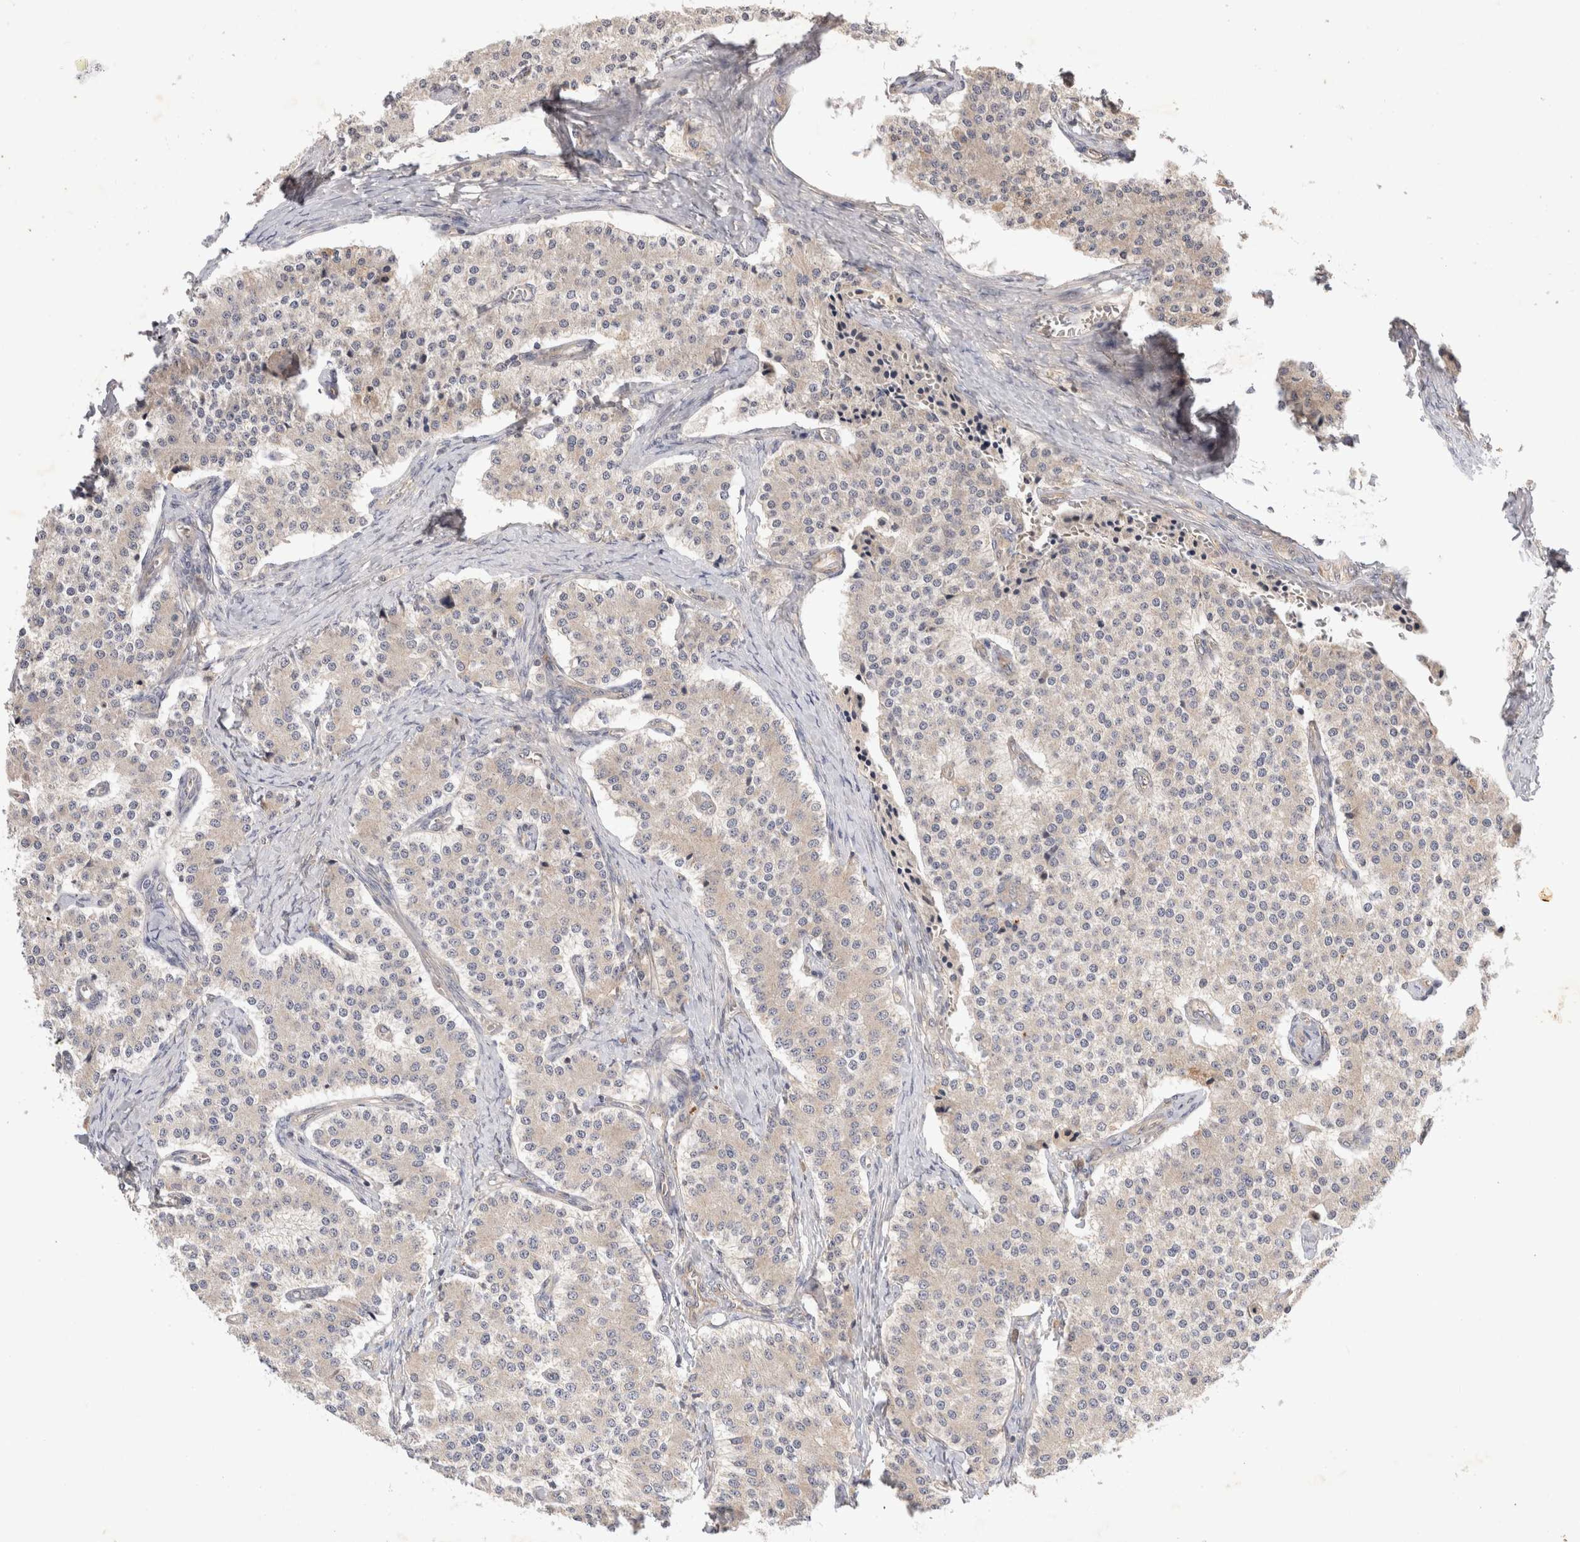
{"staining": {"intensity": "negative", "quantity": "none", "location": "none"}, "tissue": "carcinoid", "cell_type": "Tumor cells", "image_type": "cancer", "snomed": [{"axis": "morphology", "description": "Carcinoid, malignant, NOS"}, {"axis": "topography", "description": "Colon"}], "caption": "The micrograph reveals no significant staining in tumor cells of malignant carcinoid.", "gene": "YES1", "patient": {"sex": "female", "age": 52}}